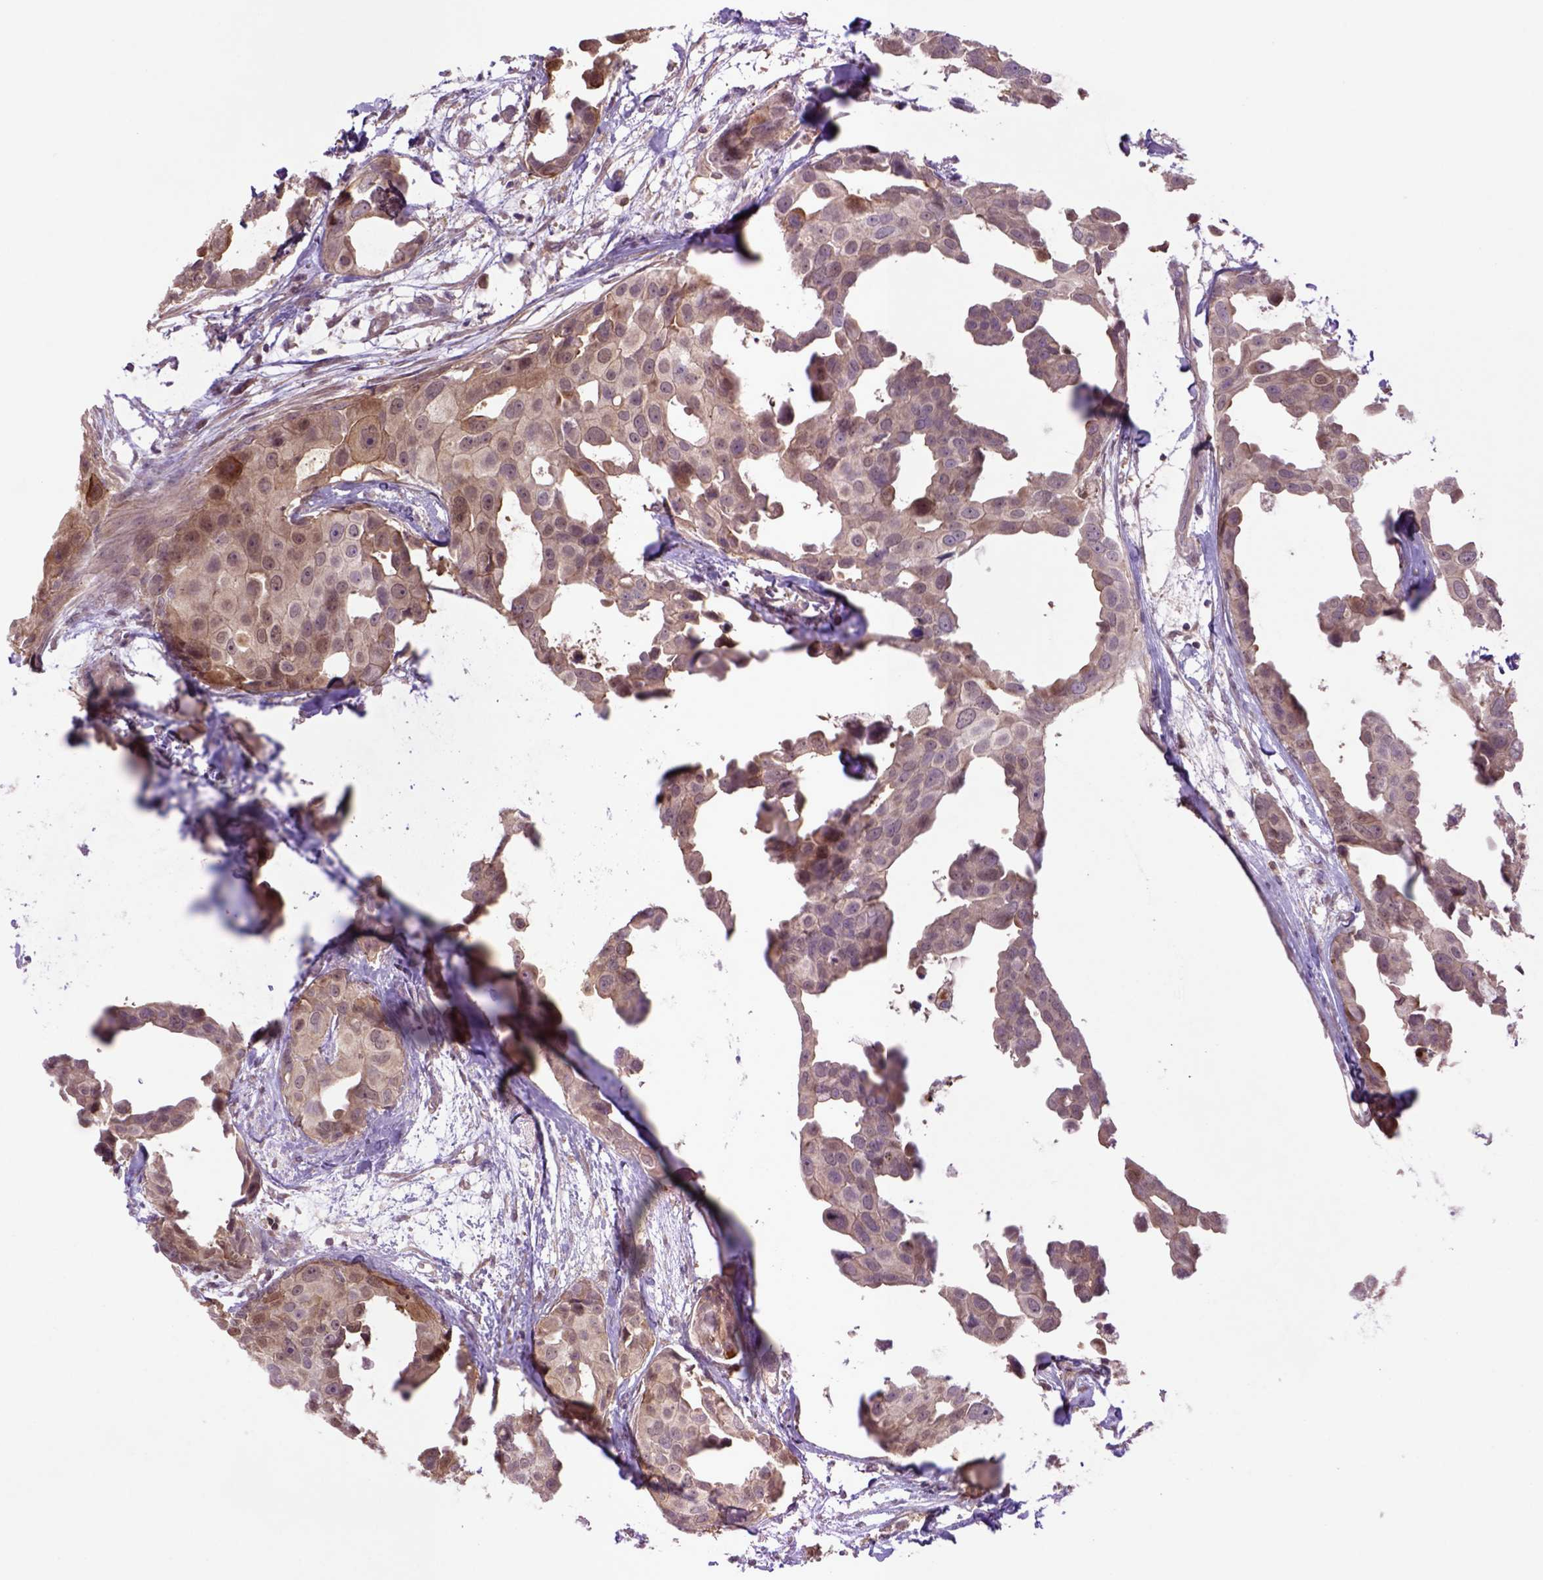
{"staining": {"intensity": "moderate", "quantity": ">75%", "location": "cytoplasmic/membranous"}, "tissue": "breast cancer", "cell_type": "Tumor cells", "image_type": "cancer", "snomed": [{"axis": "morphology", "description": "Duct carcinoma"}, {"axis": "topography", "description": "Breast"}], "caption": "Human breast cancer (invasive ductal carcinoma) stained with a protein marker reveals moderate staining in tumor cells.", "gene": "HSPBP1", "patient": {"sex": "female", "age": 38}}